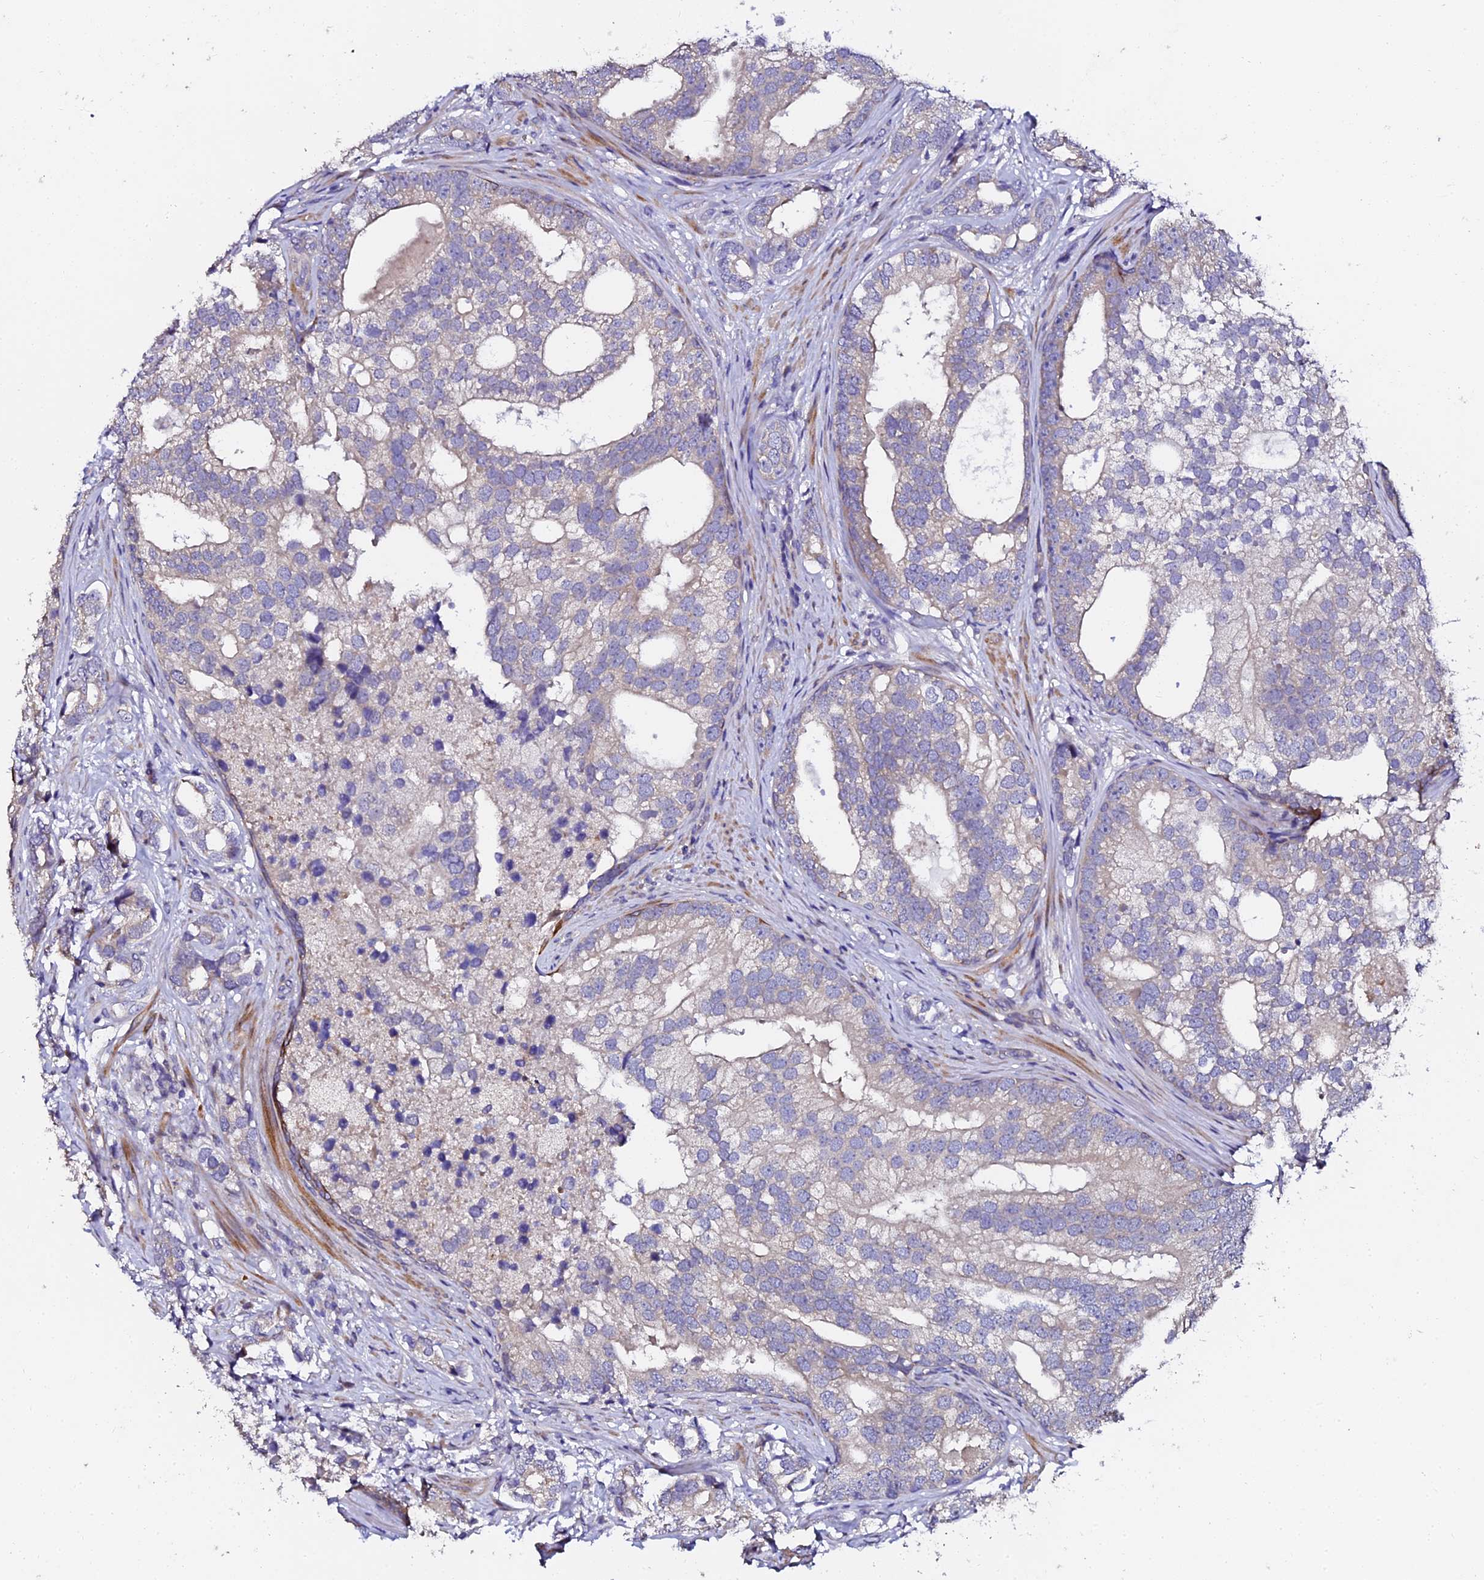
{"staining": {"intensity": "negative", "quantity": "none", "location": "none"}, "tissue": "prostate cancer", "cell_type": "Tumor cells", "image_type": "cancer", "snomed": [{"axis": "morphology", "description": "Adenocarcinoma, High grade"}, {"axis": "topography", "description": "Prostate"}], "caption": "There is no significant expression in tumor cells of prostate cancer.", "gene": "GPN3", "patient": {"sex": "male", "age": 75}}